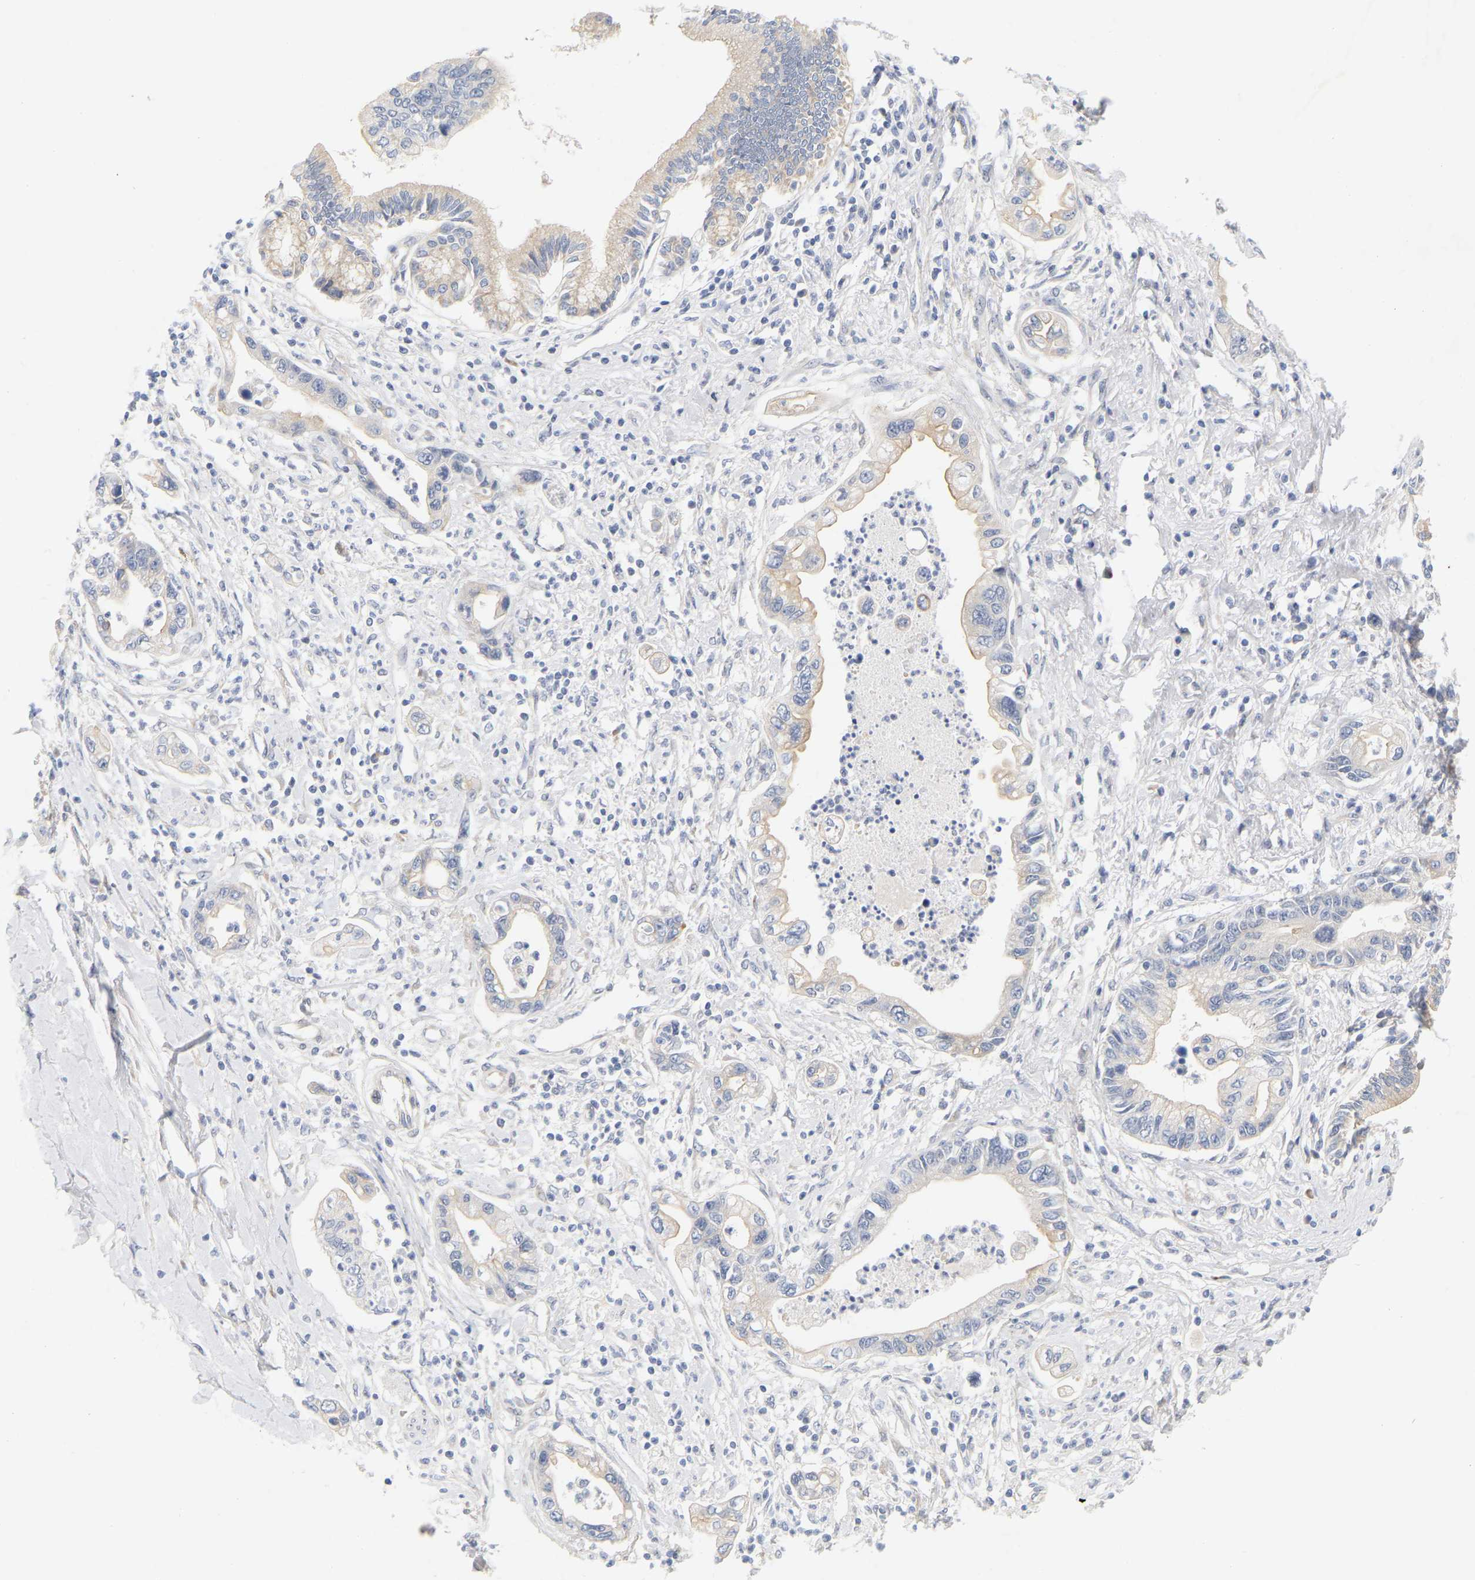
{"staining": {"intensity": "weak", "quantity": "<25%", "location": "cytoplasmic/membranous"}, "tissue": "pancreatic cancer", "cell_type": "Tumor cells", "image_type": "cancer", "snomed": [{"axis": "morphology", "description": "Adenocarcinoma, NOS"}, {"axis": "topography", "description": "Pancreas"}], "caption": "This is an immunohistochemistry image of human adenocarcinoma (pancreatic). There is no positivity in tumor cells.", "gene": "MINDY4", "patient": {"sex": "male", "age": 56}}